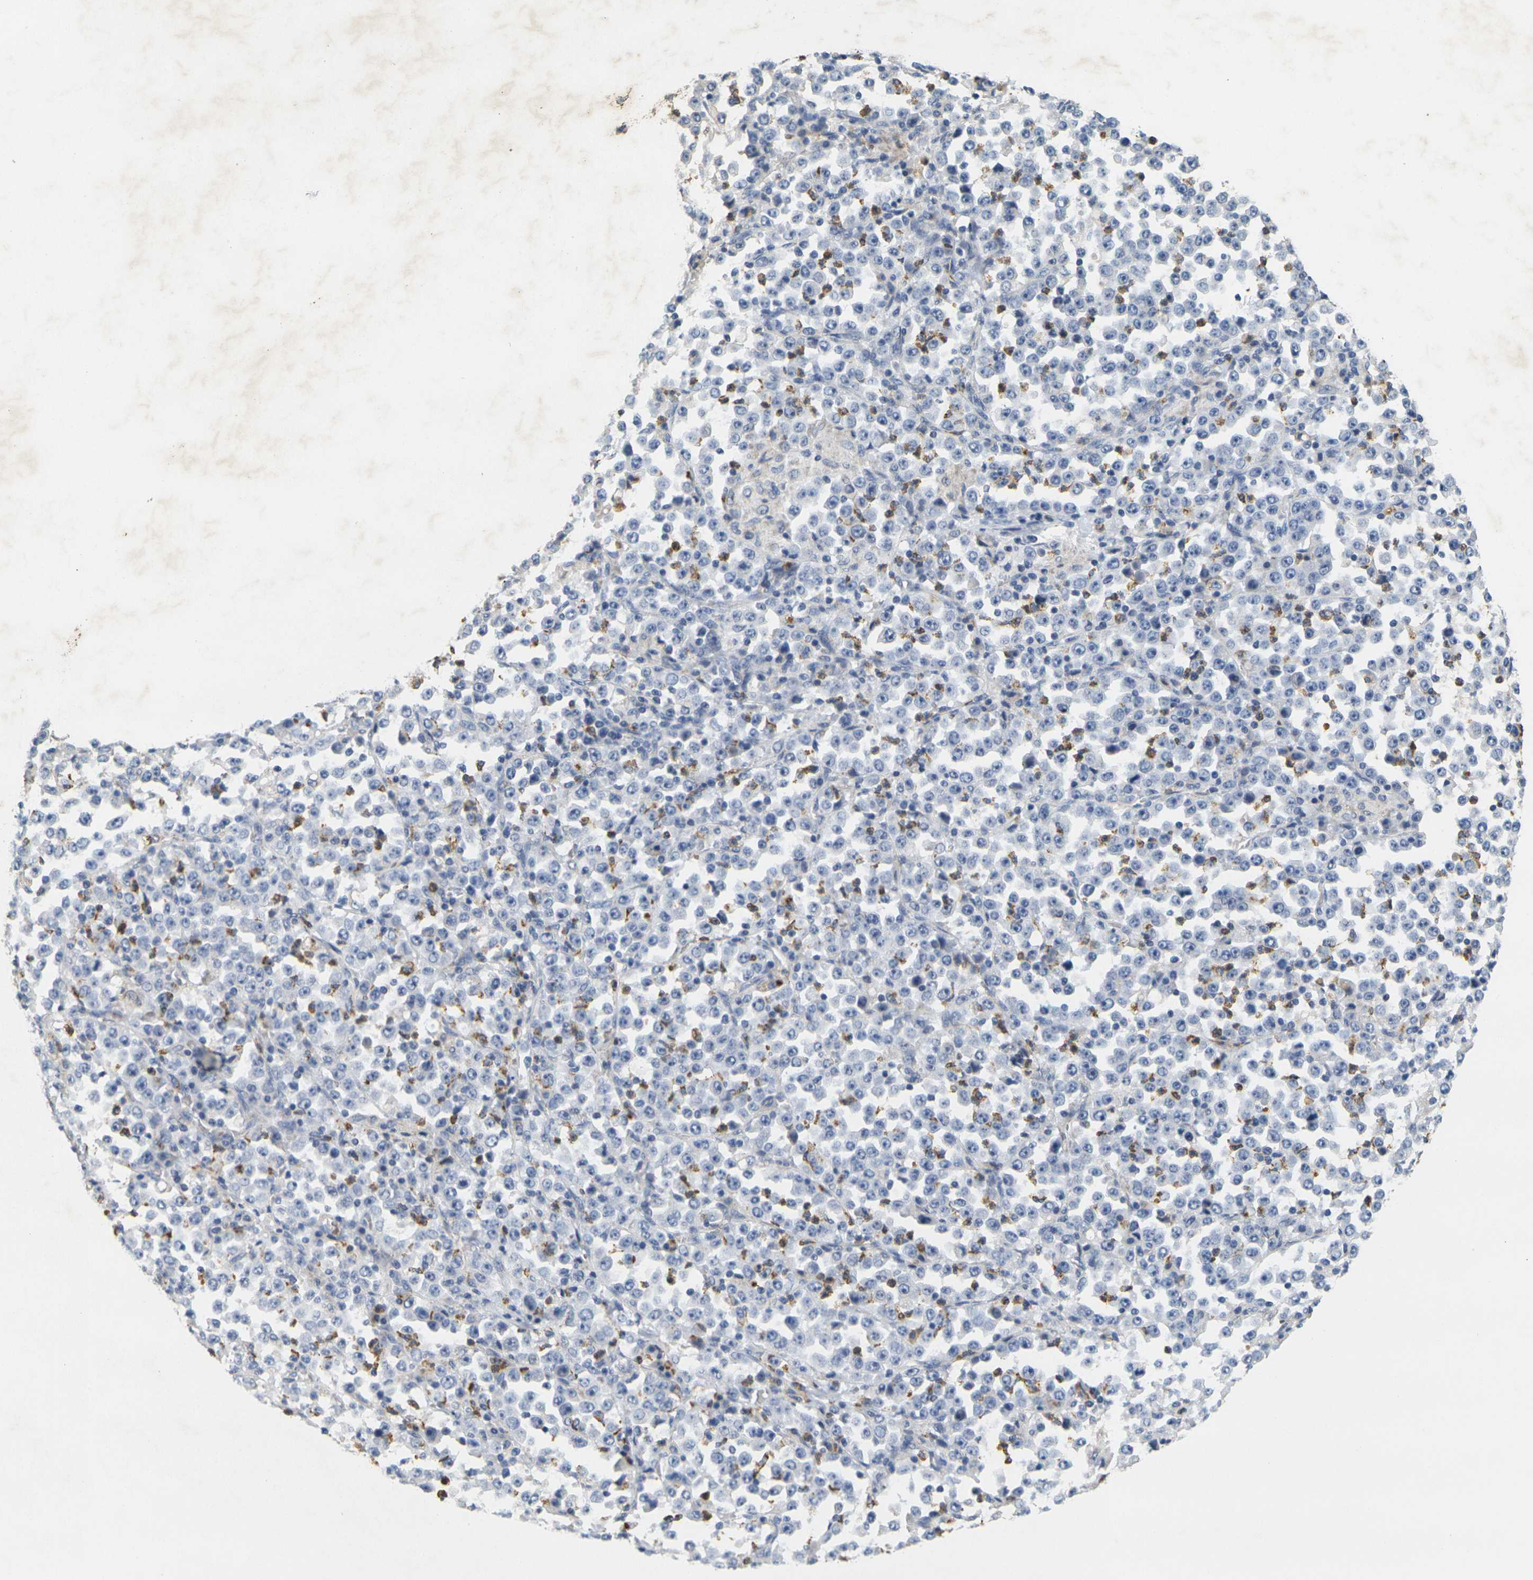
{"staining": {"intensity": "negative", "quantity": "none", "location": "none"}, "tissue": "stomach cancer", "cell_type": "Tumor cells", "image_type": "cancer", "snomed": [{"axis": "morphology", "description": "Normal tissue, NOS"}, {"axis": "morphology", "description": "Adenocarcinoma, NOS"}, {"axis": "topography", "description": "Stomach, upper"}, {"axis": "topography", "description": "Stomach"}], "caption": "Immunohistochemistry of human stomach adenocarcinoma reveals no expression in tumor cells.", "gene": "KLK5", "patient": {"sex": "male", "age": 59}}